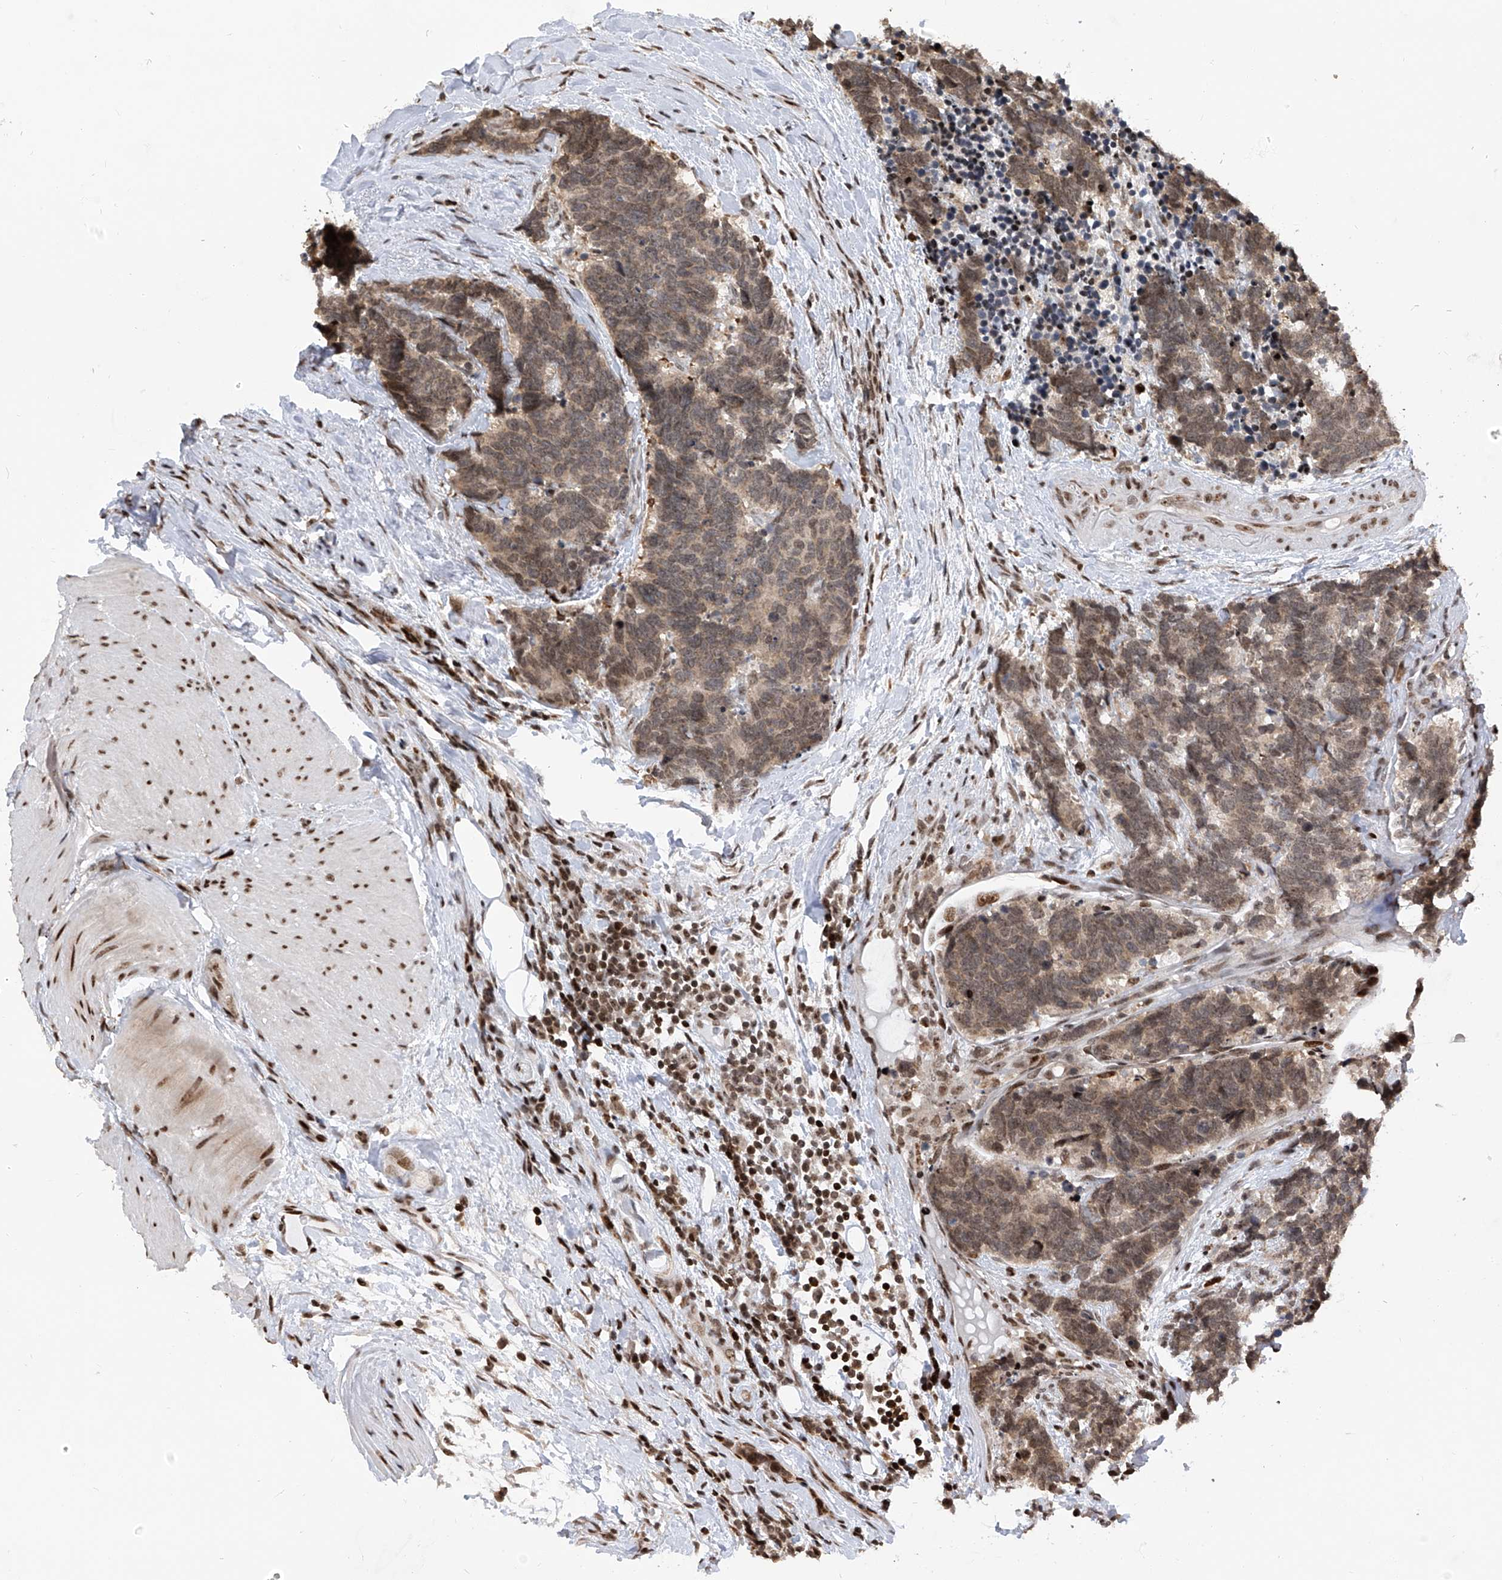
{"staining": {"intensity": "weak", "quantity": ">75%", "location": "cytoplasmic/membranous"}, "tissue": "carcinoid", "cell_type": "Tumor cells", "image_type": "cancer", "snomed": [{"axis": "morphology", "description": "Carcinoma, NOS"}, {"axis": "morphology", "description": "Carcinoid, malignant, NOS"}, {"axis": "topography", "description": "Urinary bladder"}], "caption": "Carcinoid stained with IHC displays weak cytoplasmic/membranous staining in approximately >75% of tumor cells. (IHC, brightfield microscopy, high magnification).", "gene": "PAK1IP1", "patient": {"sex": "male", "age": 57}}